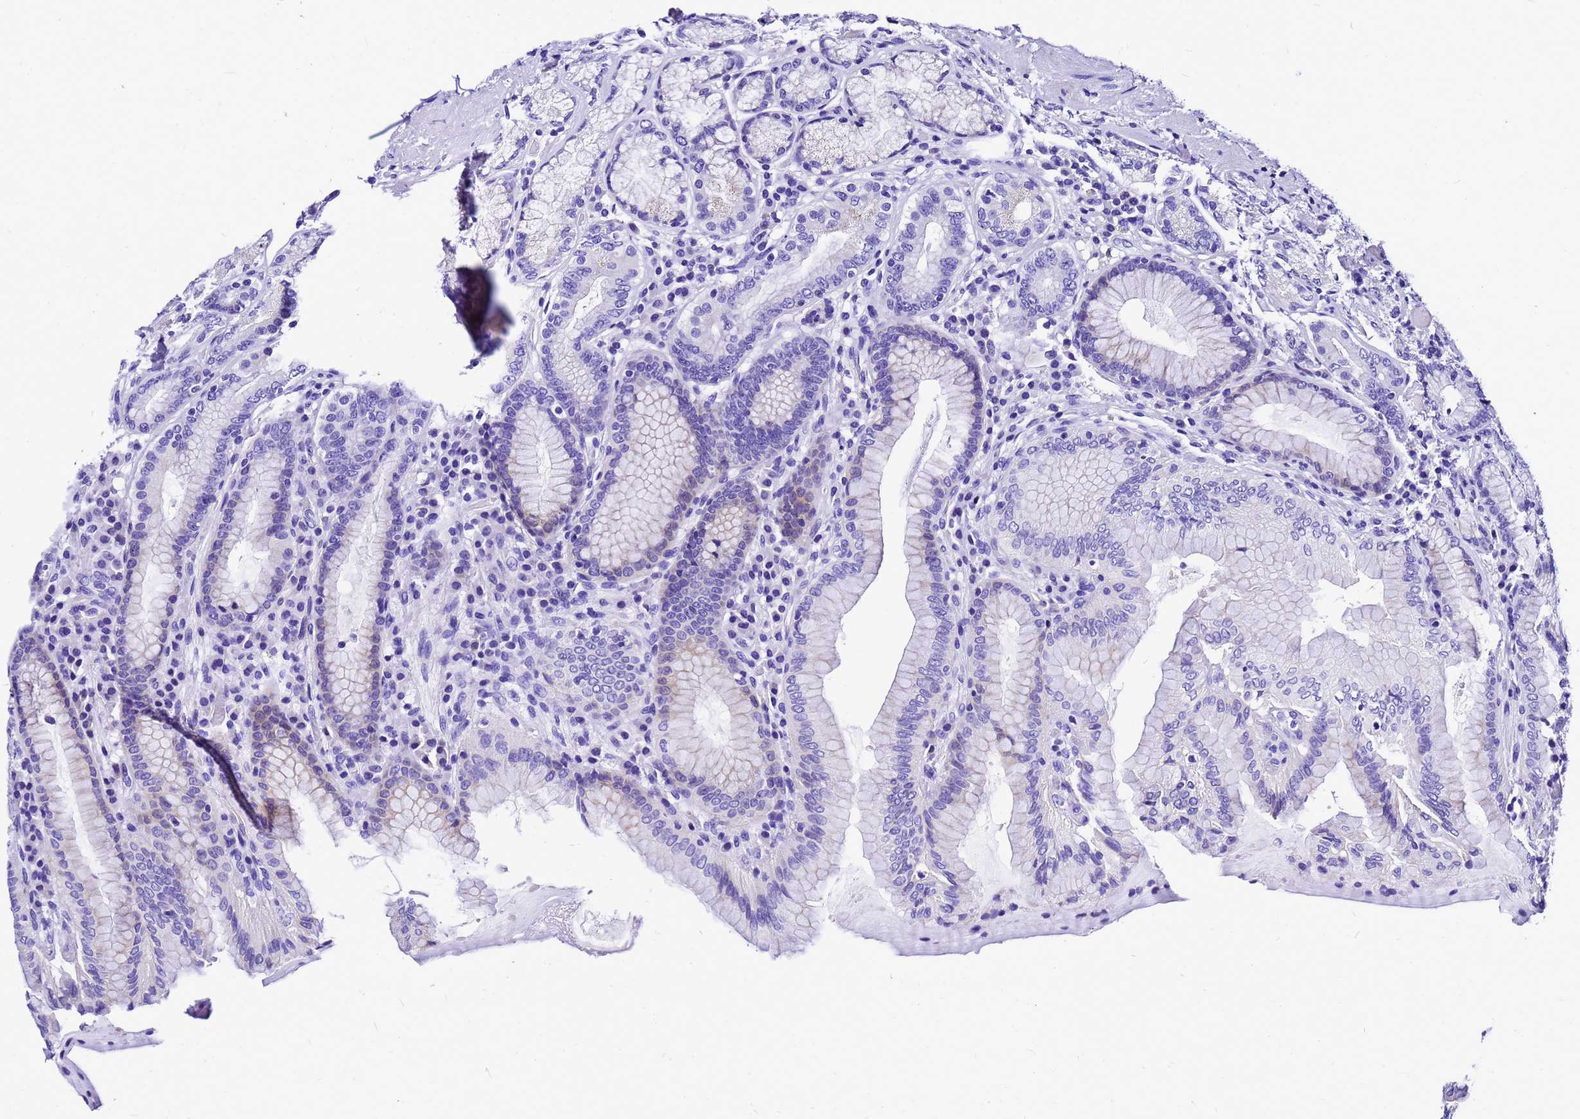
{"staining": {"intensity": "strong", "quantity": "25%-75%", "location": "cytoplasmic/membranous"}, "tissue": "stomach", "cell_type": "Glandular cells", "image_type": "normal", "snomed": [{"axis": "morphology", "description": "Normal tissue, NOS"}, {"axis": "topography", "description": "Stomach, upper"}, {"axis": "topography", "description": "Stomach, lower"}], "caption": "IHC of benign human stomach reveals high levels of strong cytoplasmic/membranous expression in about 25%-75% of glandular cells. (Brightfield microscopy of DAB IHC at high magnification).", "gene": "HERC4", "patient": {"sex": "female", "age": 76}}